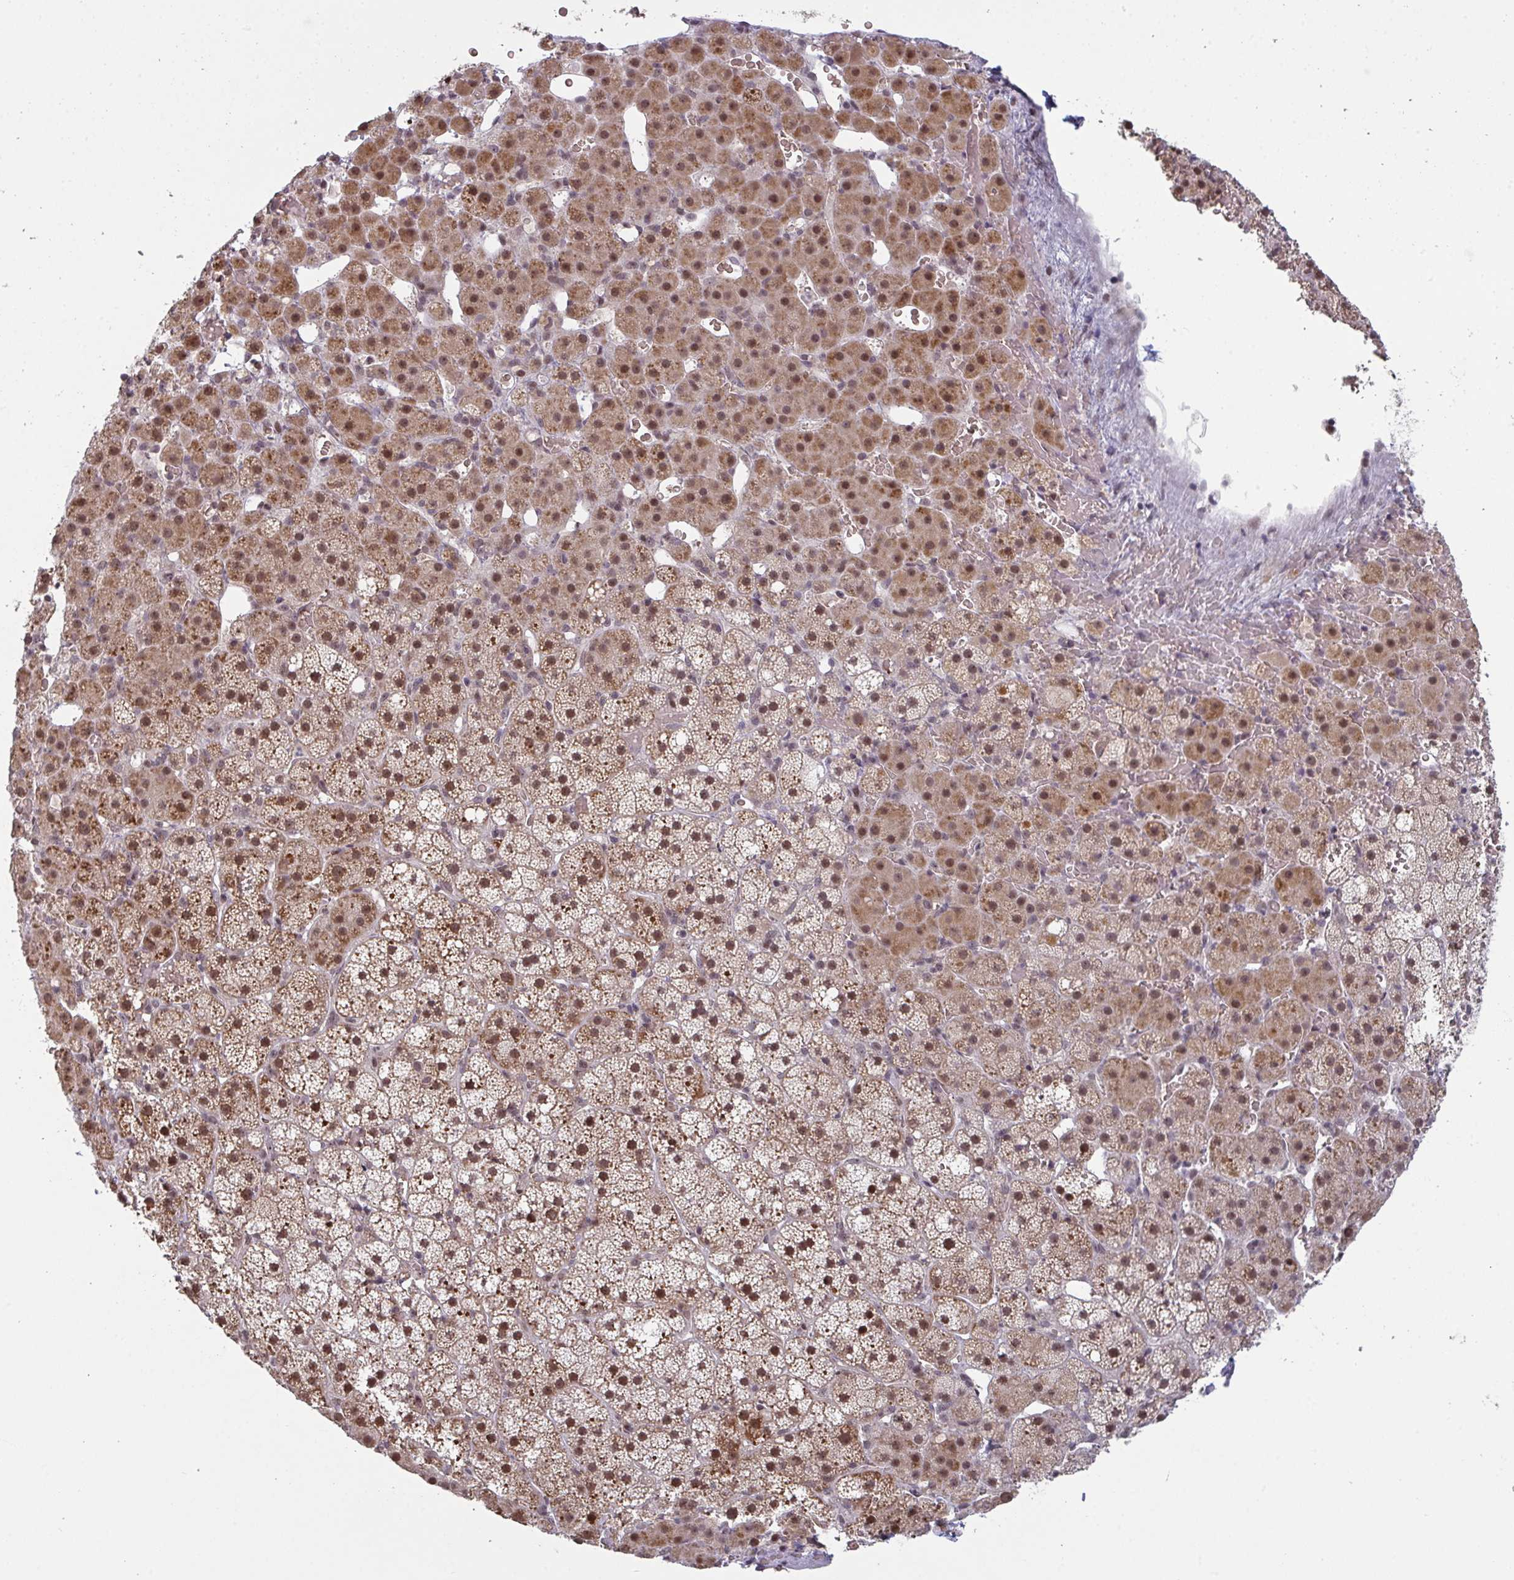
{"staining": {"intensity": "moderate", "quantity": ">75%", "location": "cytoplasmic/membranous,nuclear"}, "tissue": "adrenal gland", "cell_type": "Glandular cells", "image_type": "normal", "snomed": [{"axis": "morphology", "description": "Normal tissue, NOS"}, {"axis": "topography", "description": "Adrenal gland"}], "caption": "A brown stain shows moderate cytoplasmic/membranous,nuclear positivity of a protein in glandular cells of normal adrenal gland. (DAB IHC, brown staining for protein, blue staining for nuclei).", "gene": "NLRP13", "patient": {"sex": "male", "age": 53}}